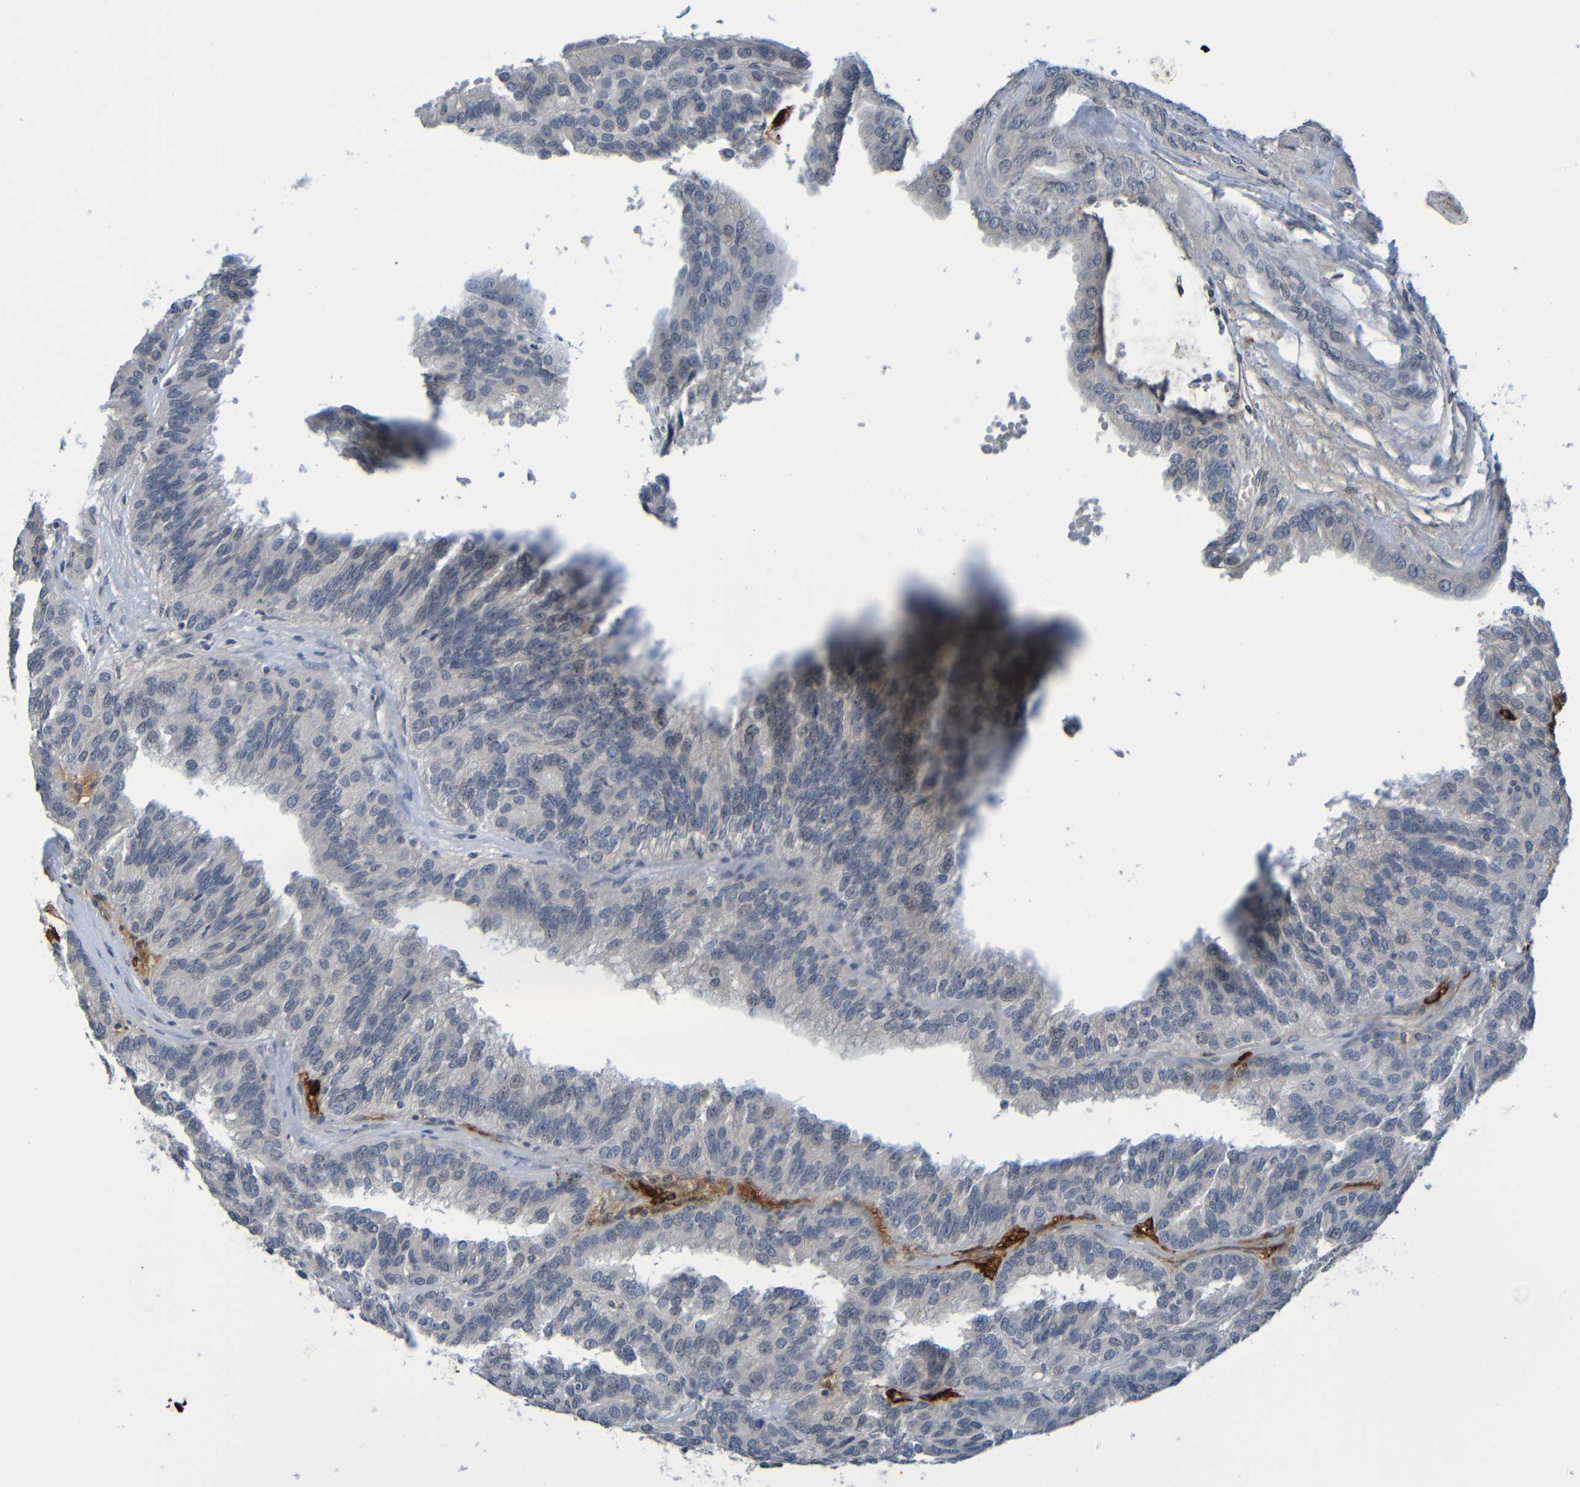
{"staining": {"intensity": "negative", "quantity": "none", "location": "none"}, "tissue": "renal cancer", "cell_type": "Tumor cells", "image_type": "cancer", "snomed": [{"axis": "morphology", "description": "Adenocarcinoma, NOS"}, {"axis": "topography", "description": "Kidney"}], "caption": "High magnification brightfield microscopy of adenocarcinoma (renal) stained with DAB (3,3'-diaminobenzidine) (brown) and counterstained with hematoxylin (blue): tumor cells show no significant expression. The staining is performed using DAB (3,3'-diaminobenzidine) brown chromogen with nuclei counter-stained in using hematoxylin.", "gene": "C3AR1", "patient": {"sex": "male", "age": 46}}